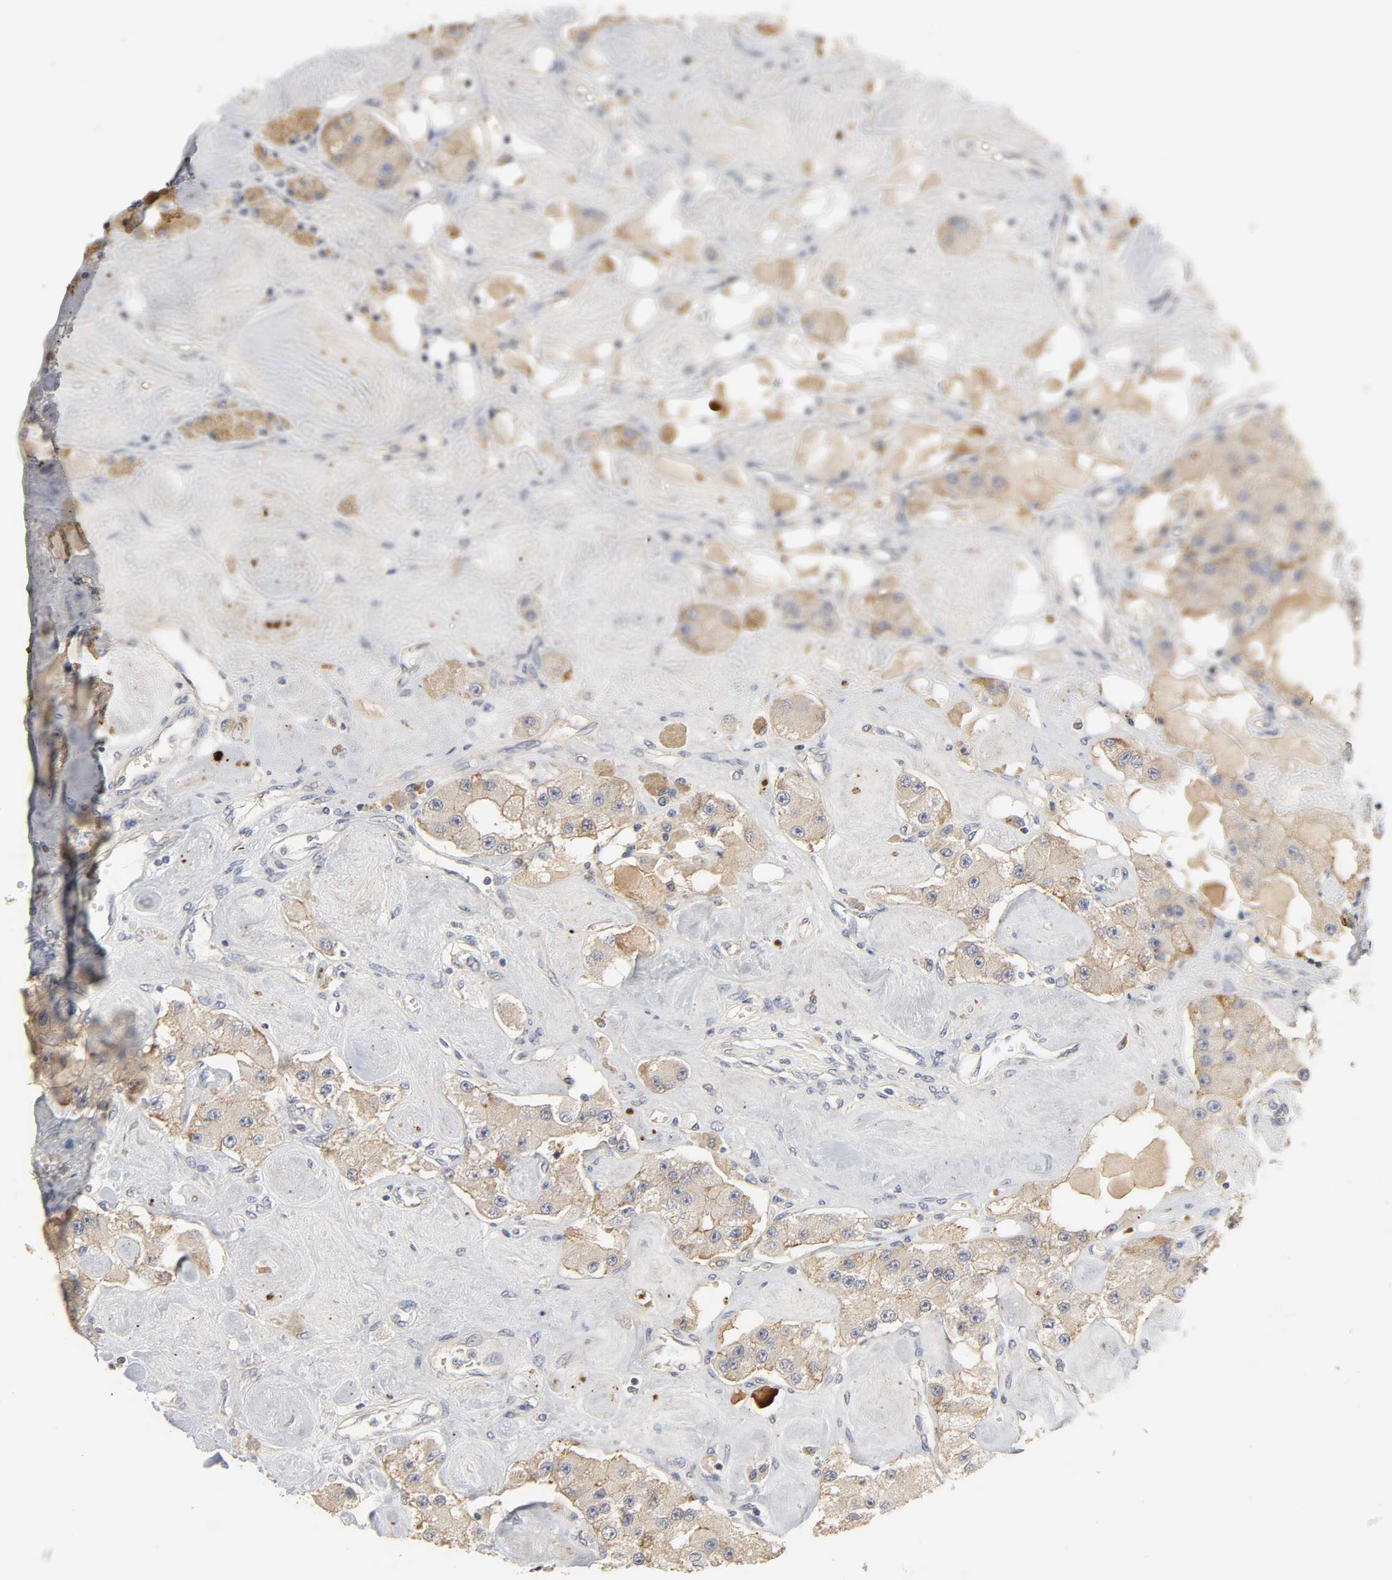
{"staining": {"intensity": "weak", "quantity": ">75%", "location": "cytoplasmic/membranous"}, "tissue": "carcinoid", "cell_type": "Tumor cells", "image_type": "cancer", "snomed": [{"axis": "morphology", "description": "Carcinoid, malignant, NOS"}, {"axis": "topography", "description": "Pancreas"}], "caption": "A brown stain highlights weak cytoplasmic/membranous staining of a protein in malignant carcinoid tumor cells.", "gene": "SLC10A2", "patient": {"sex": "male", "age": 41}}